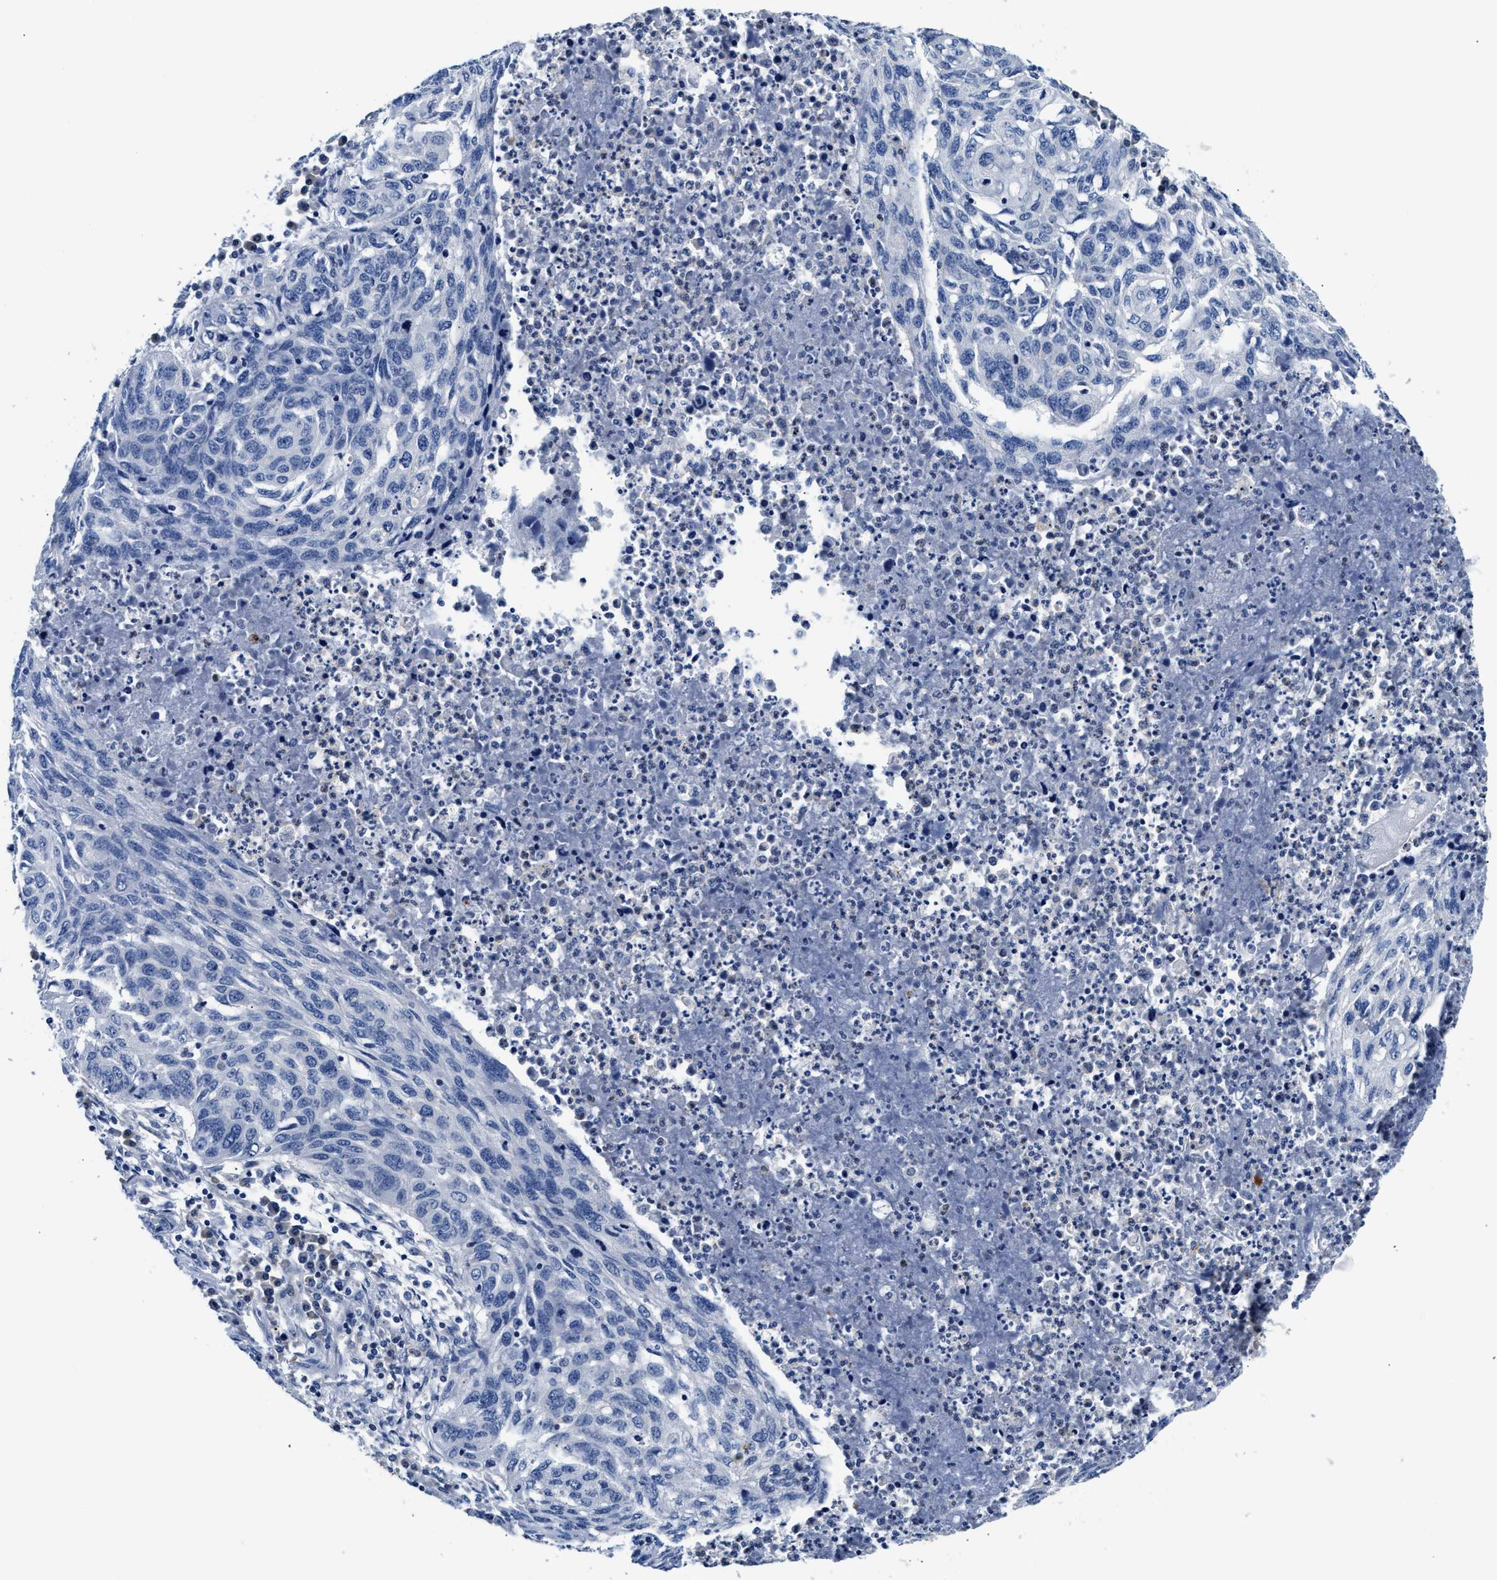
{"staining": {"intensity": "negative", "quantity": "none", "location": "none"}, "tissue": "lung cancer", "cell_type": "Tumor cells", "image_type": "cancer", "snomed": [{"axis": "morphology", "description": "Squamous cell carcinoma, NOS"}, {"axis": "topography", "description": "Lung"}], "caption": "Immunohistochemistry (IHC) of human lung cancer shows no staining in tumor cells. Brightfield microscopy of immunohistochemistry stained with DAB (brown) and hematoxylin (blue), captured at high magnification.", "gene": "FAM185A", "patient": {"sex": "female", "age": 63}}